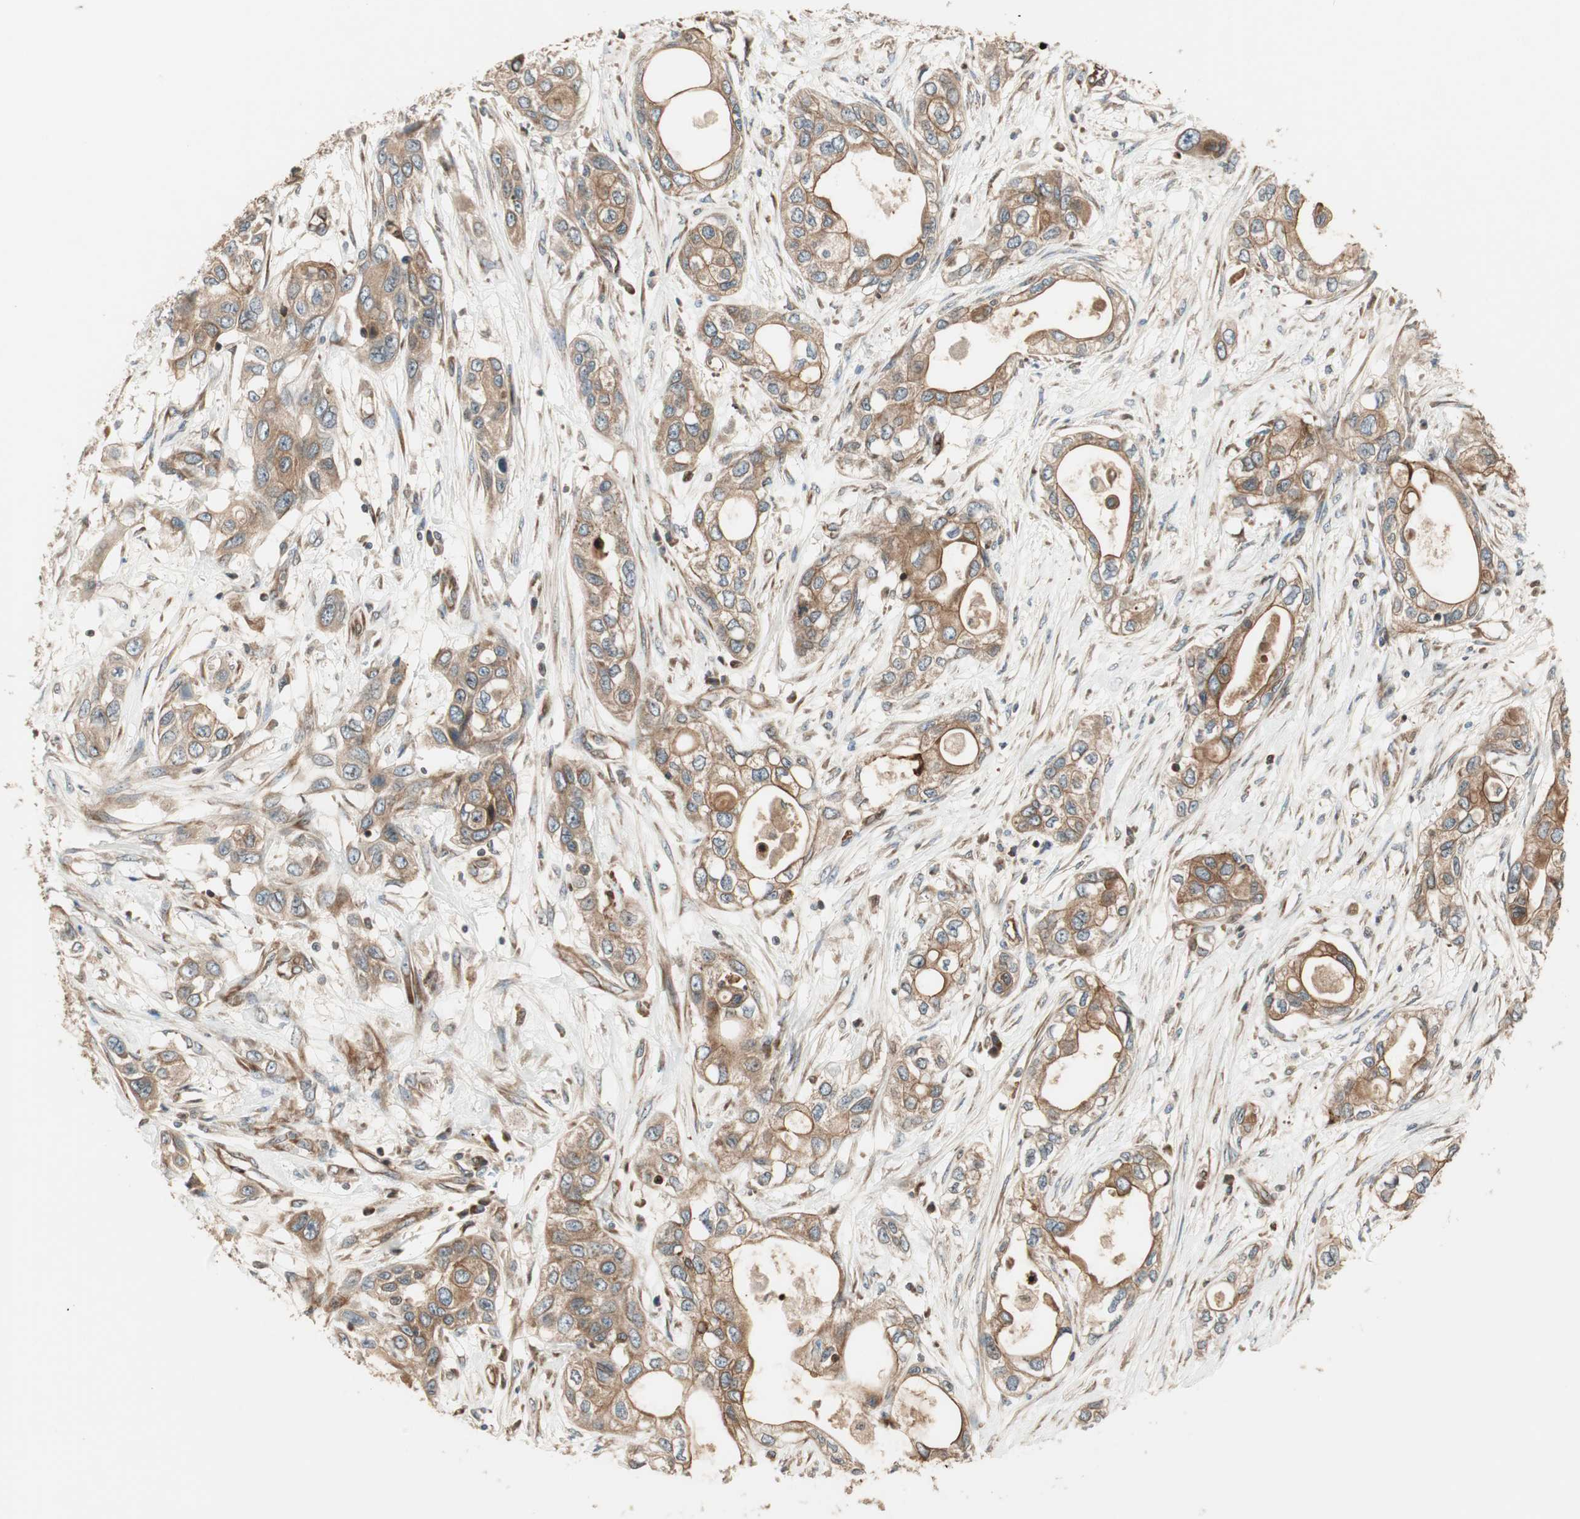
{"staining": {"intensity": "moderate", "quantity": ">75%", "location": "cytoplasmic/membranous"}, "tissue": "pancreatic cancer", "cell_type": "Tumor cells", "image_type": "cancer", "snomed": [{"axis": "morphology", "description": "Adenocarcinoma, NOS"}, {"axis": "topography", "description": "Pancreas"}], "caption": "Pancreatic cancer was stained to show a protein in brown. There is medium levels of moderate cytoplasmic/membranous expression in about >75% of tumor cells.", "gene": "CTTNBP2NL", "patient": {"sex": "female", "age": 70}}